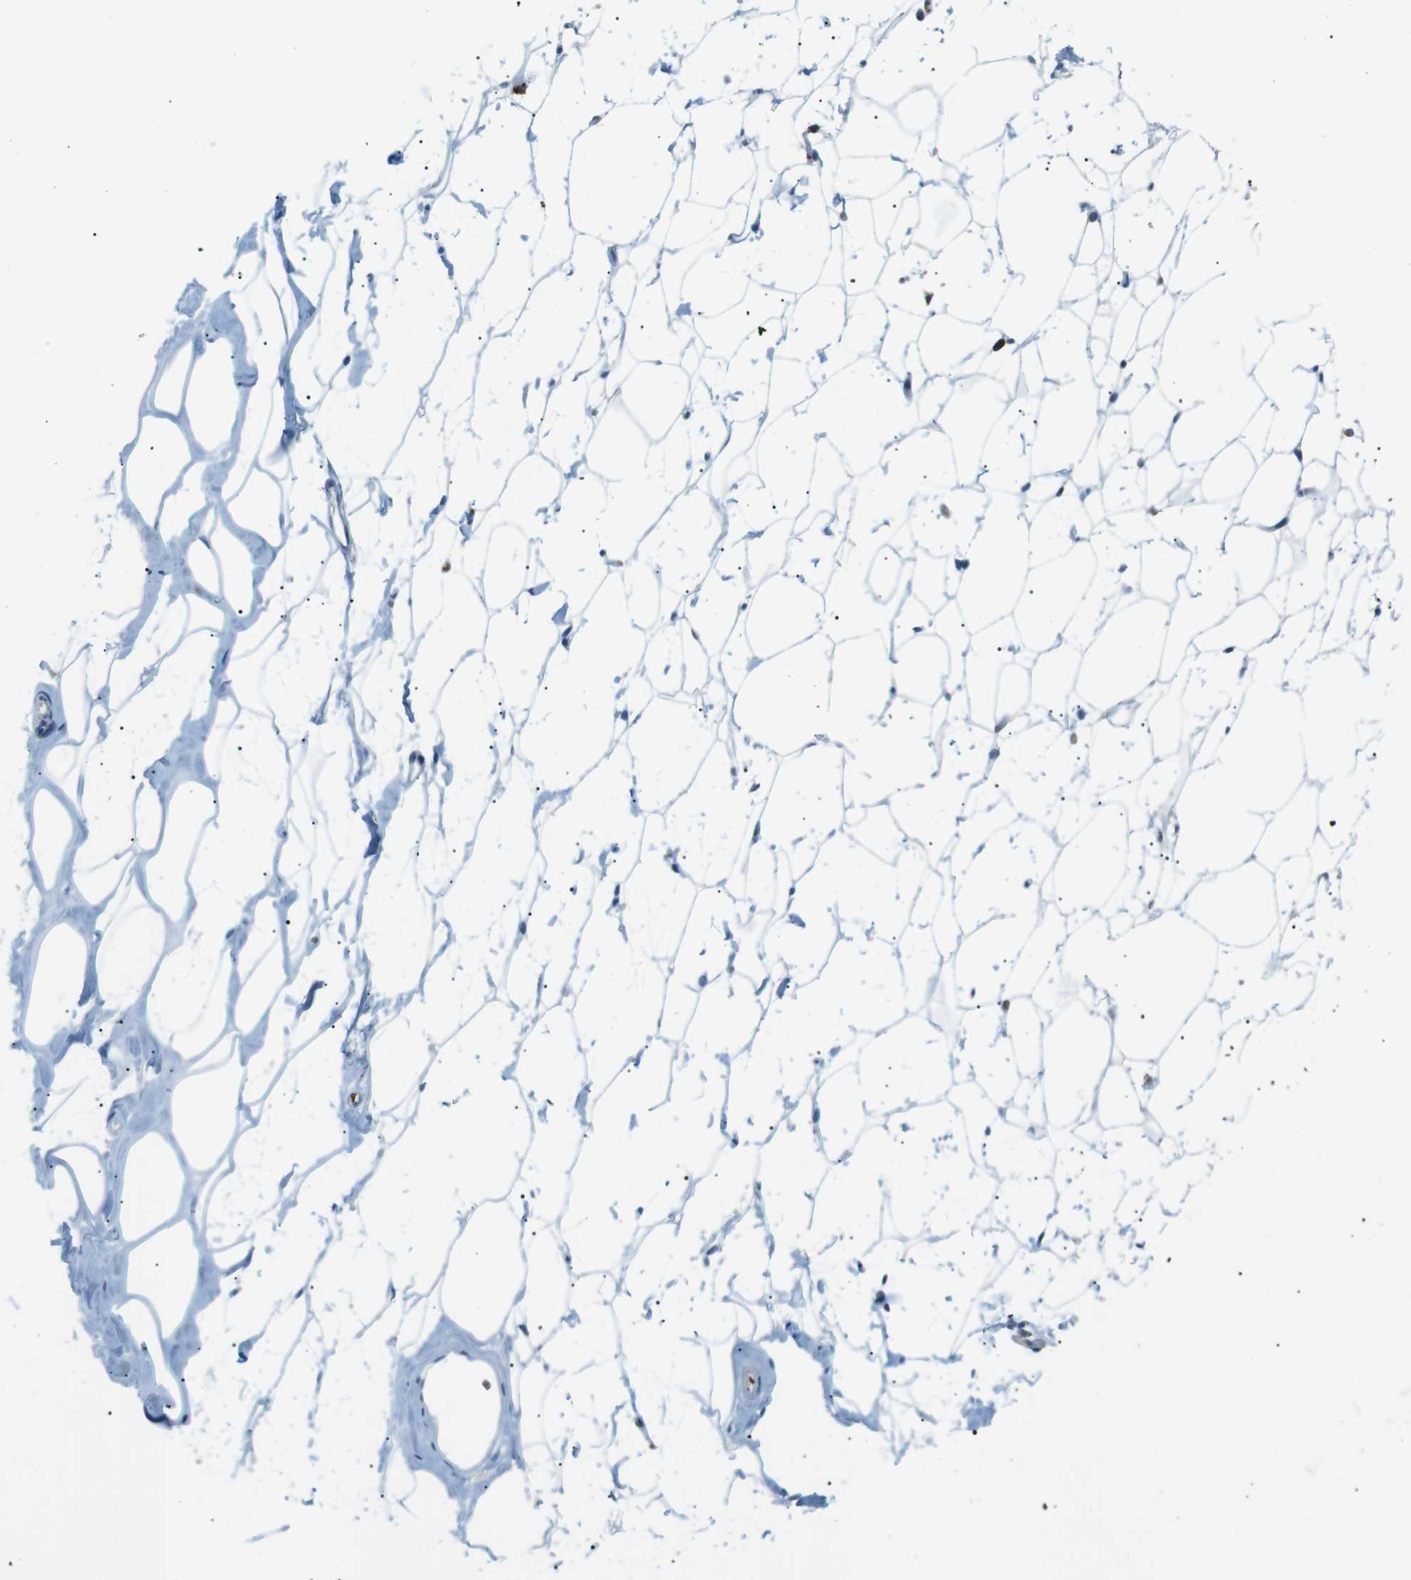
{"staining": {"intensity": "negative", "quantity": "none", "location": "none"}, "tissue": "adipose tissue", "cell_type": "Adipocytes", "image_type": "normal", "snomed": [{"axis": "morphology", "description": "Normal tissue, NOS"}, {"axis": "topography", "description": "Breast"}, {"axis": "topography", "description": "Soft tissue"}], "caption": "A histopathology image of adipose tissue stained for a protein demonstrates no brown staining in adipocytes. (DAB (3,3'-diaminobenzidine) immunohistochemistry (IHC), high magnification).", "gene": "B4GALNT2", "patient": {"sex": "female", "age": 75}}